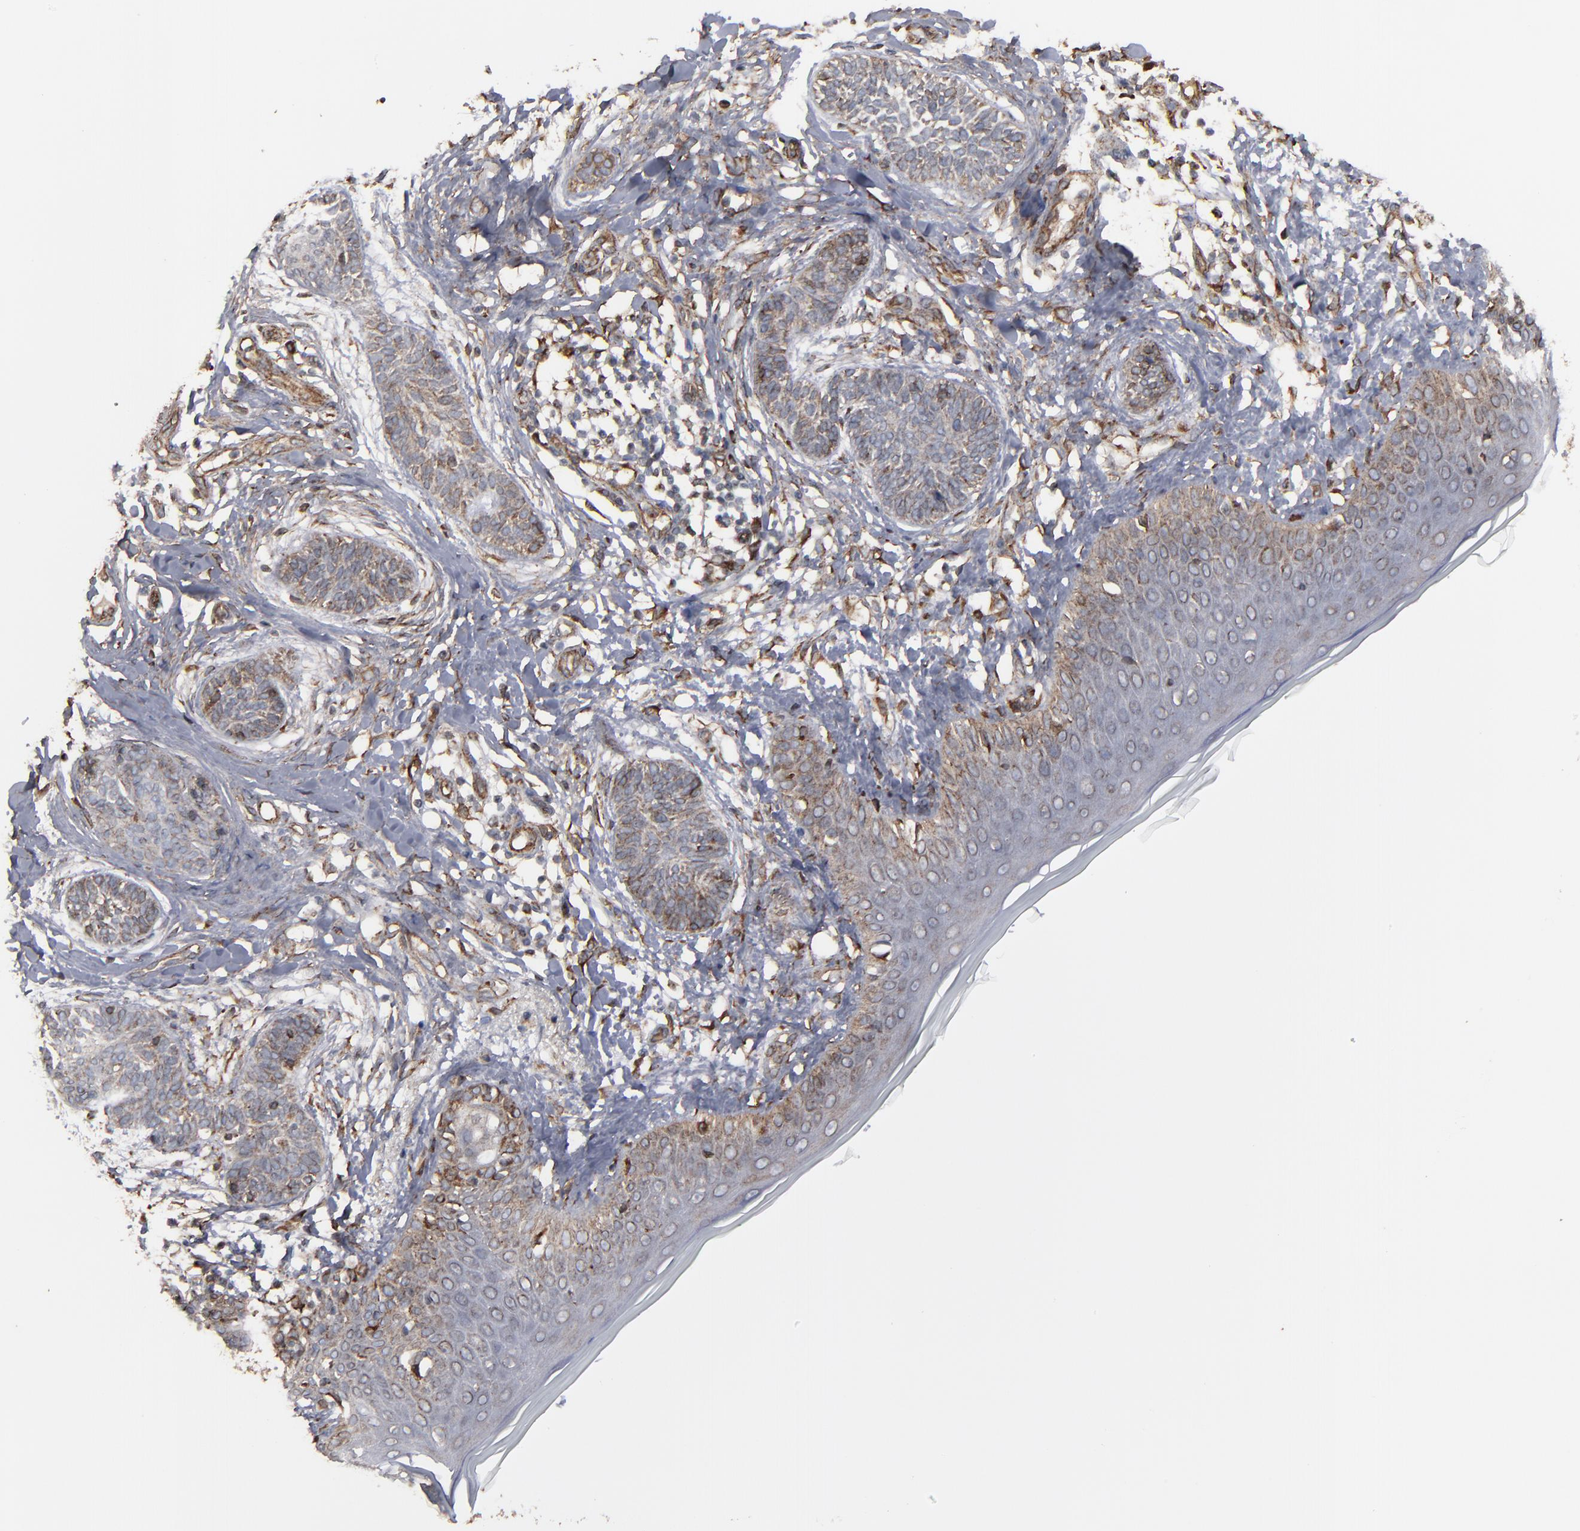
{"staining": {"intensity": "weak", "quantity": ">75%", "location": "cytoplasmic/membranous"}, "tissue": "skin cancer", "cell_type": "Tumor cells", "image_type": "cancer", "snomed": [{"axis": "morphology", "description": "Normal tissue, NOS"}, {"axis": "morphology", "description": "Basal cell carcinoma"}, {"axis": "topography", "description": "Skin"}], "caption": "Tumor cells reveal weak cytoplasmic/membranous expression in about >75% of cells in basal cell carcinoma (skin).", "gene": "CNIH1", "patient": {"sex": "male", "age": 63}}